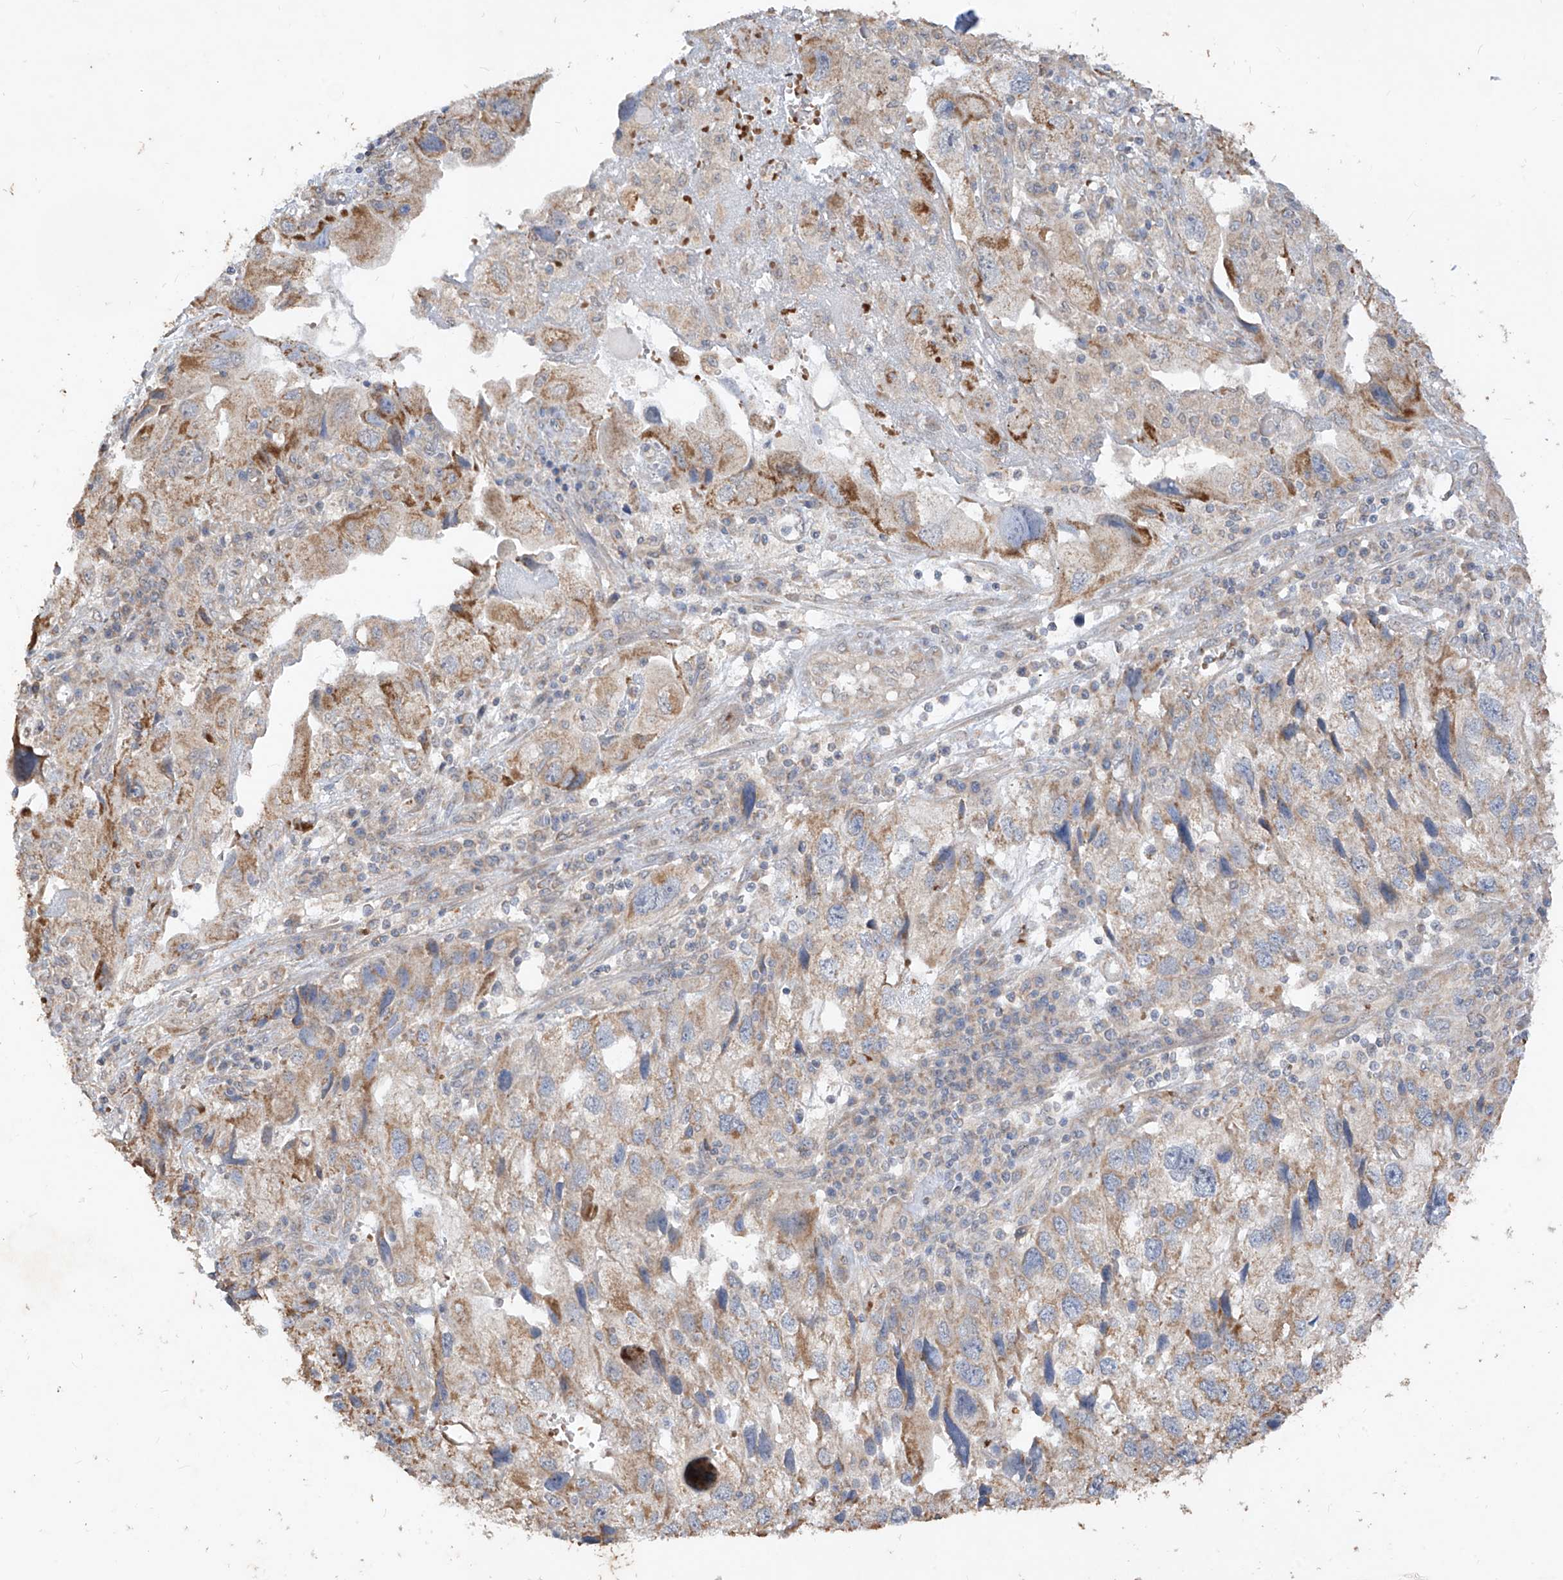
{"staining": {"intensity": "moderate", "quantity": "25%-75%", "location": "cytoplasmic/membranous"}, "tissue": "endometrial cancer", "cell_type": "Tumor cells", "image_type": "cancer", "snomed": [{"axis": "morphology", "description": "Adenocarcinoma, NOS"}, {"axis": "topography", "description": "Endometrium"}], "caption": "IHC of adenocarcinoma (endometrial) reveals medium levels of moderate cytoplasmic/membranous positivity in about 25%-75% of tumor cells.", "gene": "MTUS2", "patient": {"sex": "female", "age": 49}}